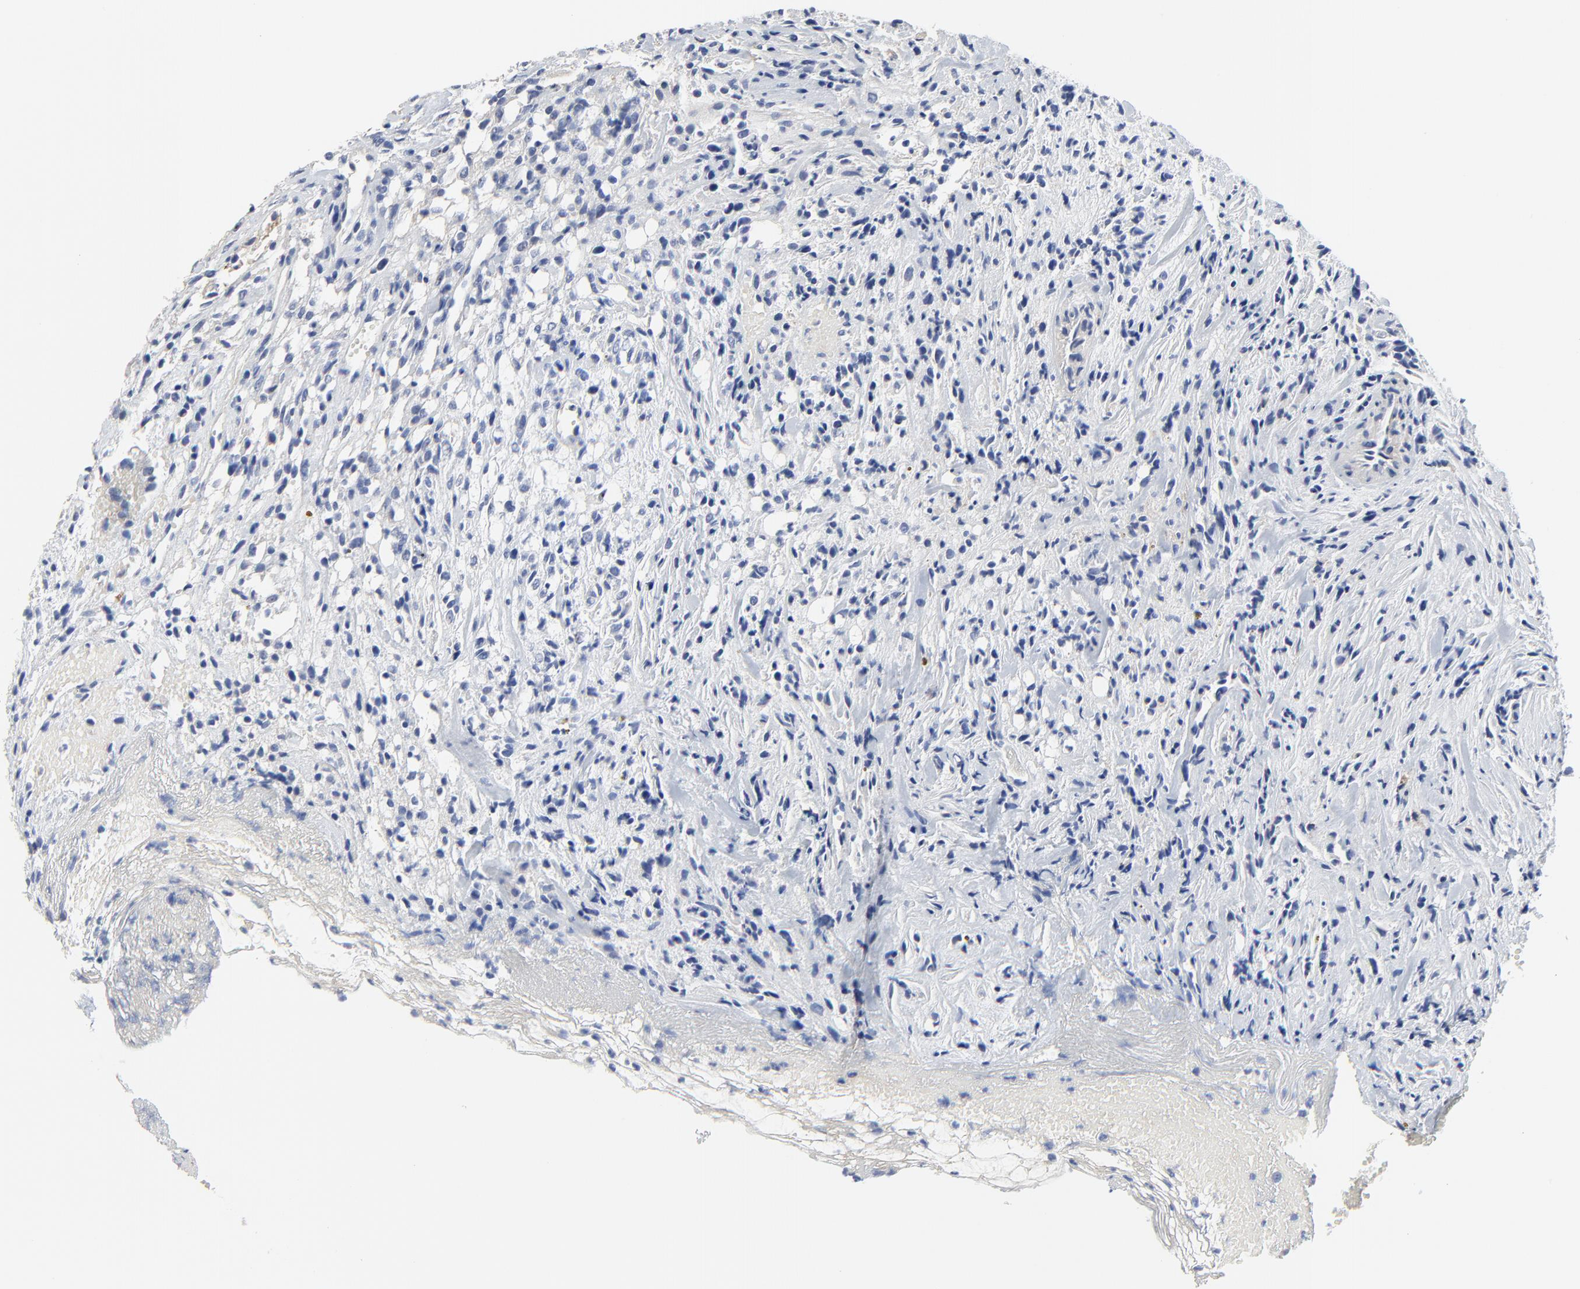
{"staining": {"intensity": "negative", "quantity": "none", "location": "none"}, "tissue": "glioma", "cell_type": "Tumor cells", "image_type": "cancer", "snomed": [{"axis": "morphology", "description": "Glioma, malignant, High grade"}, {"axis": "topography", "description": "Brain"}], "caption": "Protein analysis of malignant glioma (high-grade) exhibits no significant staining in tumor cells. (DAB IHC visualized using brightfield microscopy, high magnification).", "gene": "DHRSX", "patient": {"sex": "male", "age": 66}}